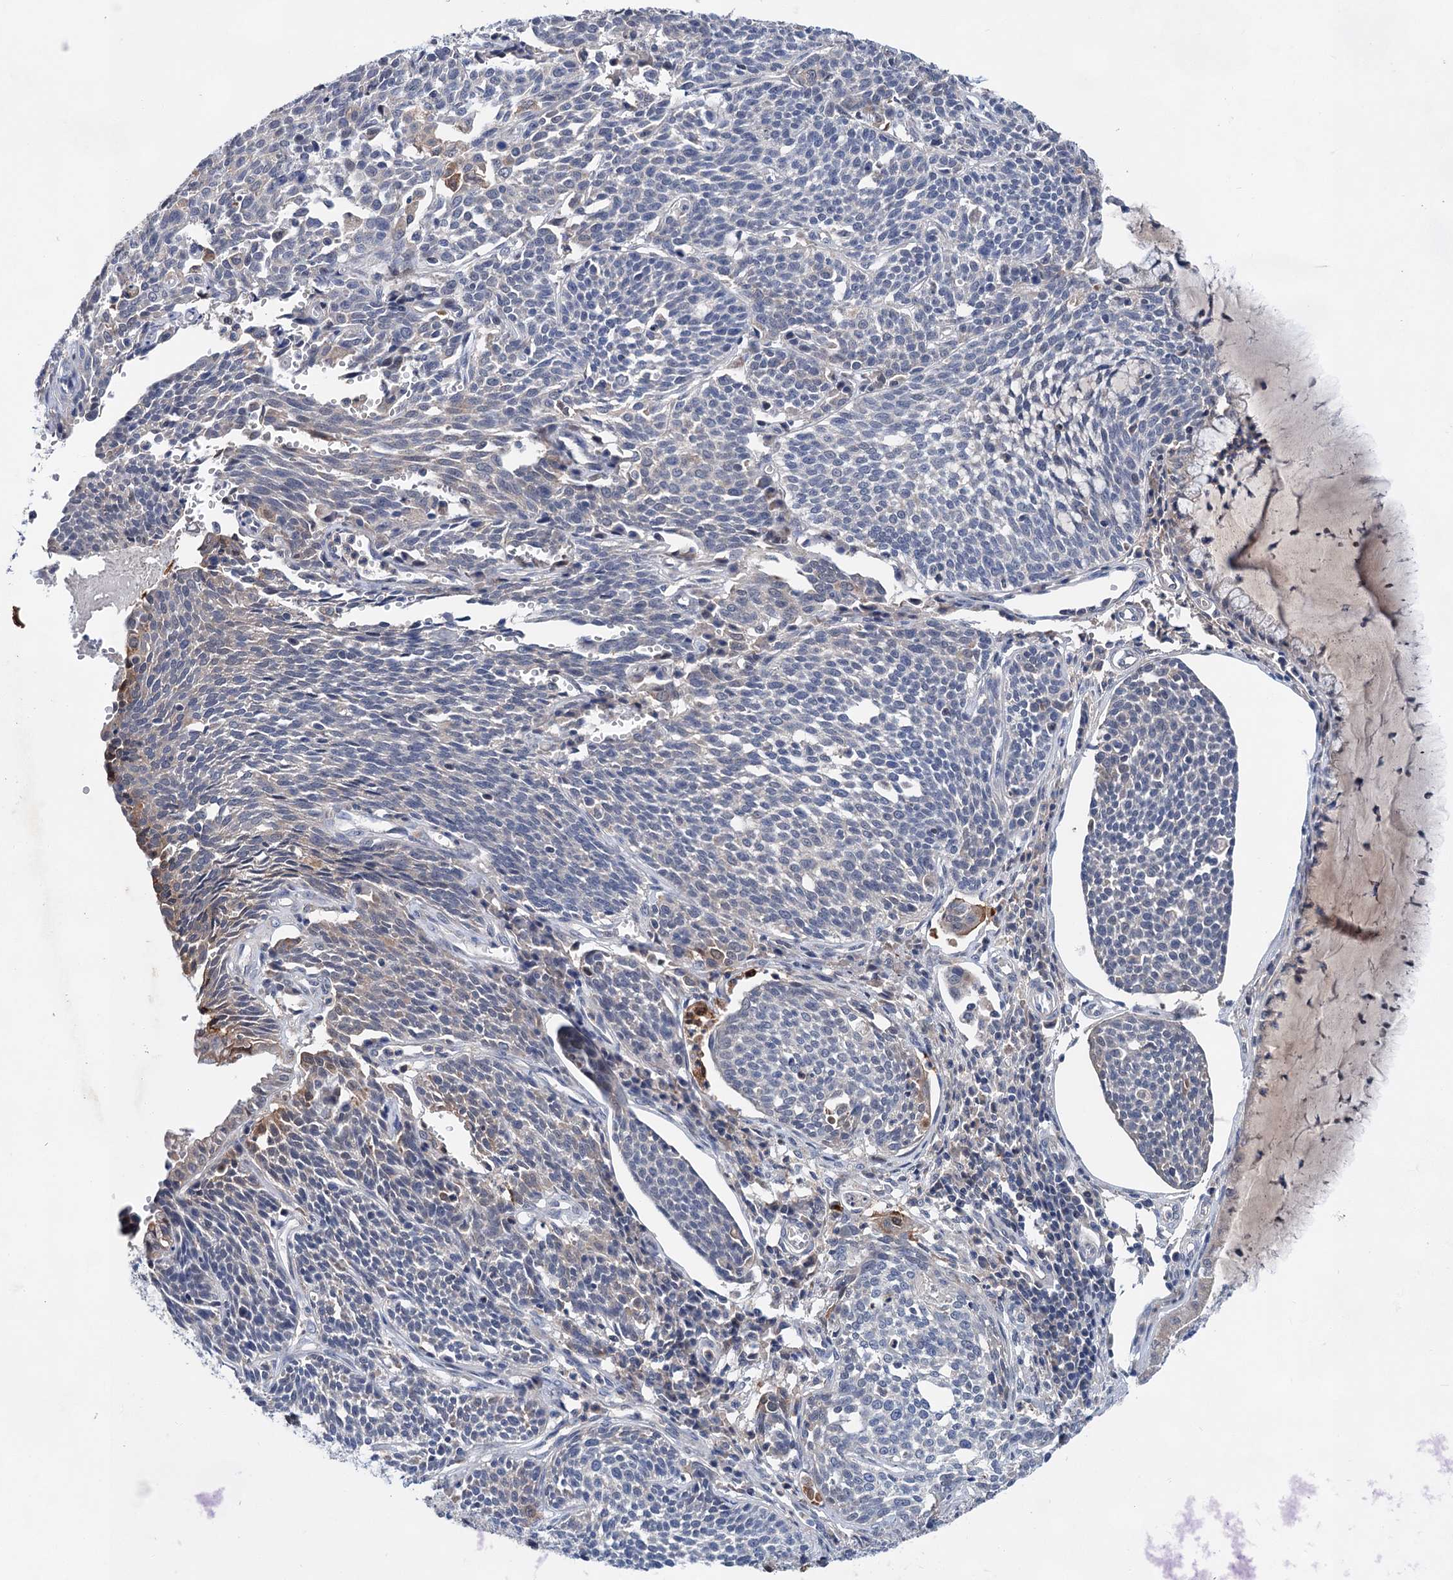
{"staining": {"intensity": "negative", "quantity": "none", "location": "none"}, "tissue": "cervical cancer", "cell_type": "Tumor cells", "image_type": "cancer", "snomed": [{"axis": "morphology", "description": "Squamous cell carcinoma, NOS"}, {"axis": "topography", "description": "Cervix"}], "caption": "There is no significant expression in tumor cells of cervical cancer. (DAB immunohistochemistry, high magnification).", "gene": "MORN3", "patient": {"sex": "female", "age": 34}}